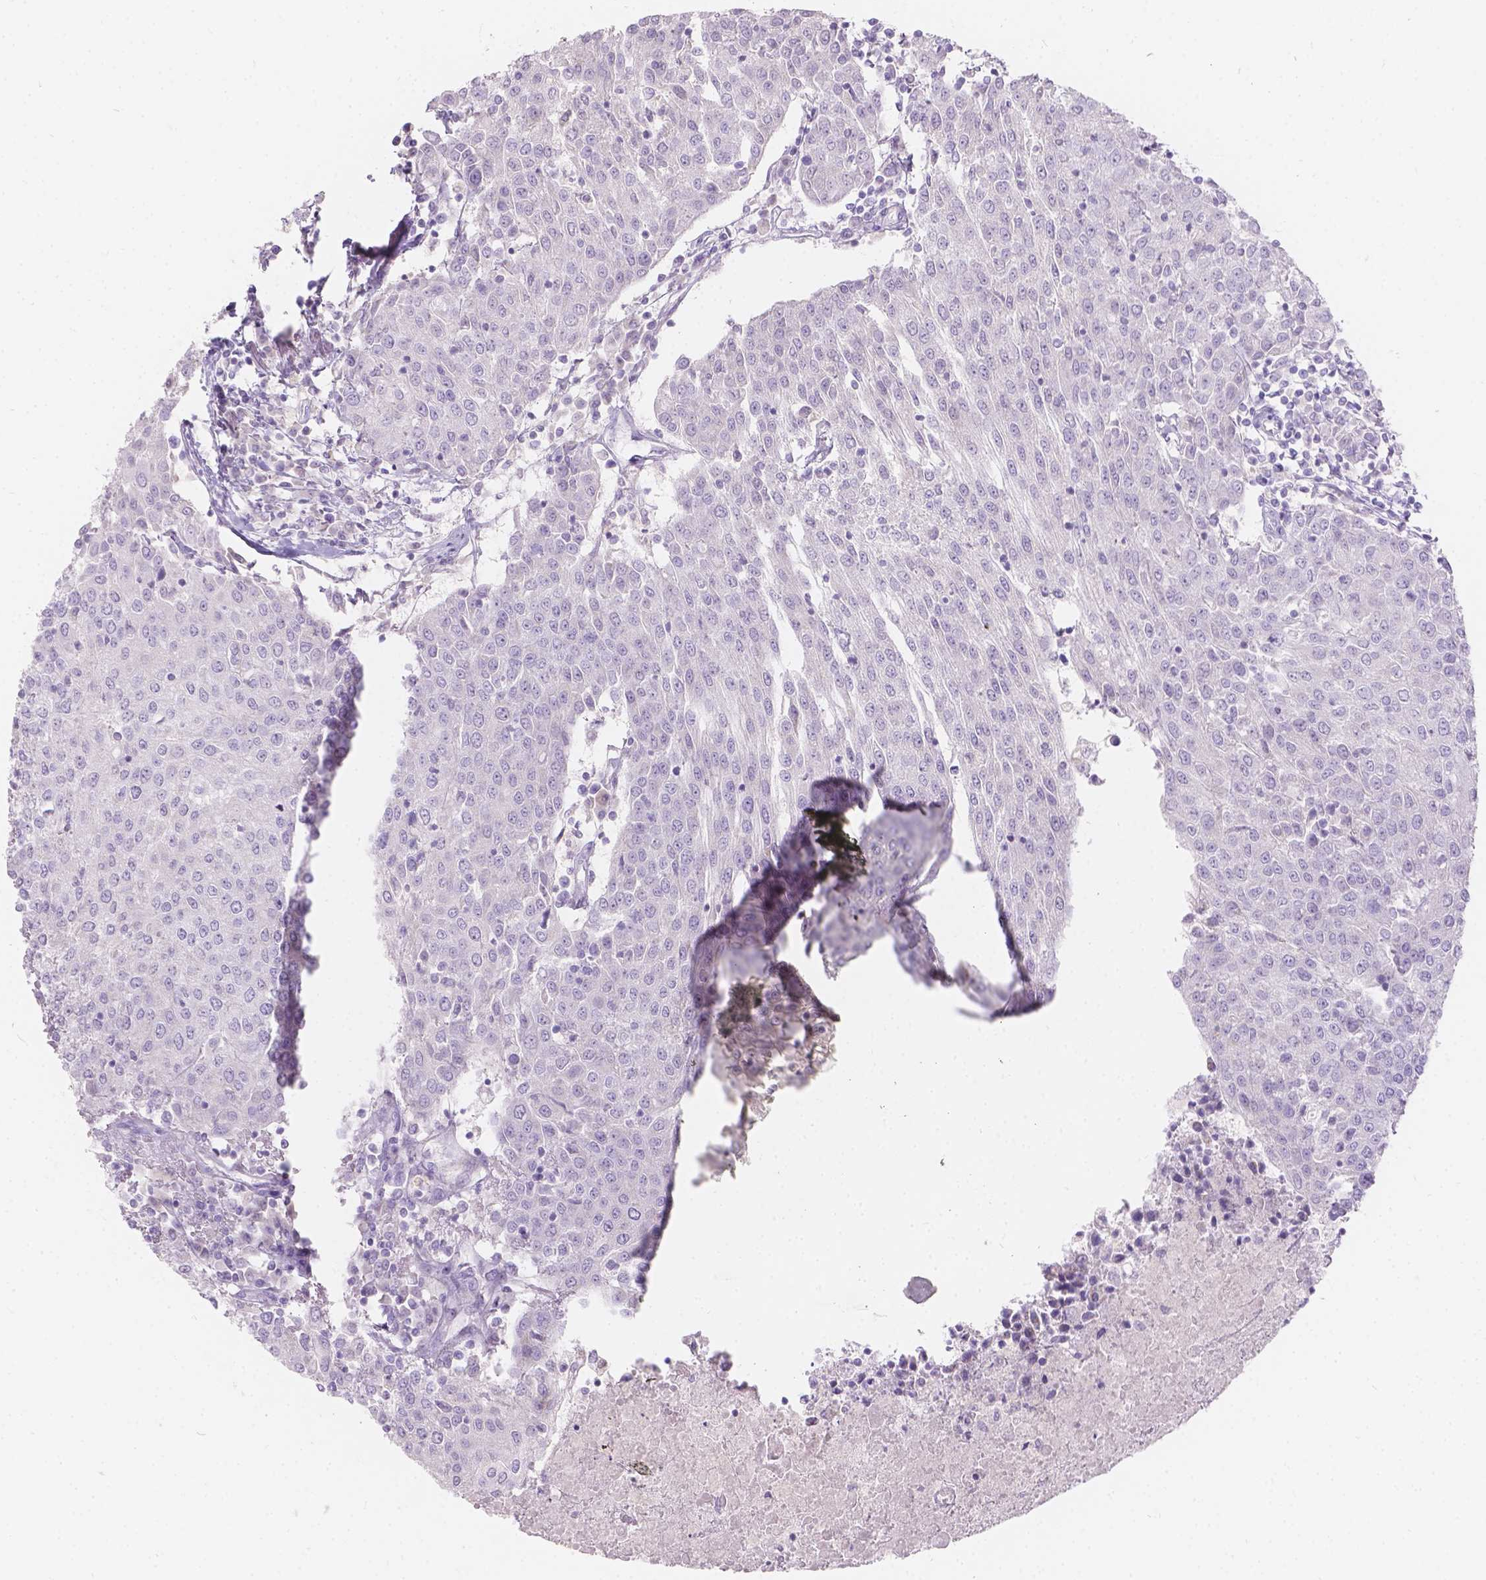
{"staining": {"intensity": "negative", "quantity": "none", "location": "none"}, "tissue": "urothelial cancer", "cell_type": "Tumor cells", "image_type": "cancer", "snomed": [{"axis": "morphology", "description": "Urothelial carcinoma, High grade"}, {"axis": "topography", "description": "Urinary bladder"}], "caption": "There is no significant positivity in tumor cells of high-grade urothelial carcinoma. (DAB (3,3'-diaminobenzidine) immunohistochemistry (IHC) with hematoxylin counter stain).", "gene": "HTN3", "patient": {"sex": "female", "age": 85}}